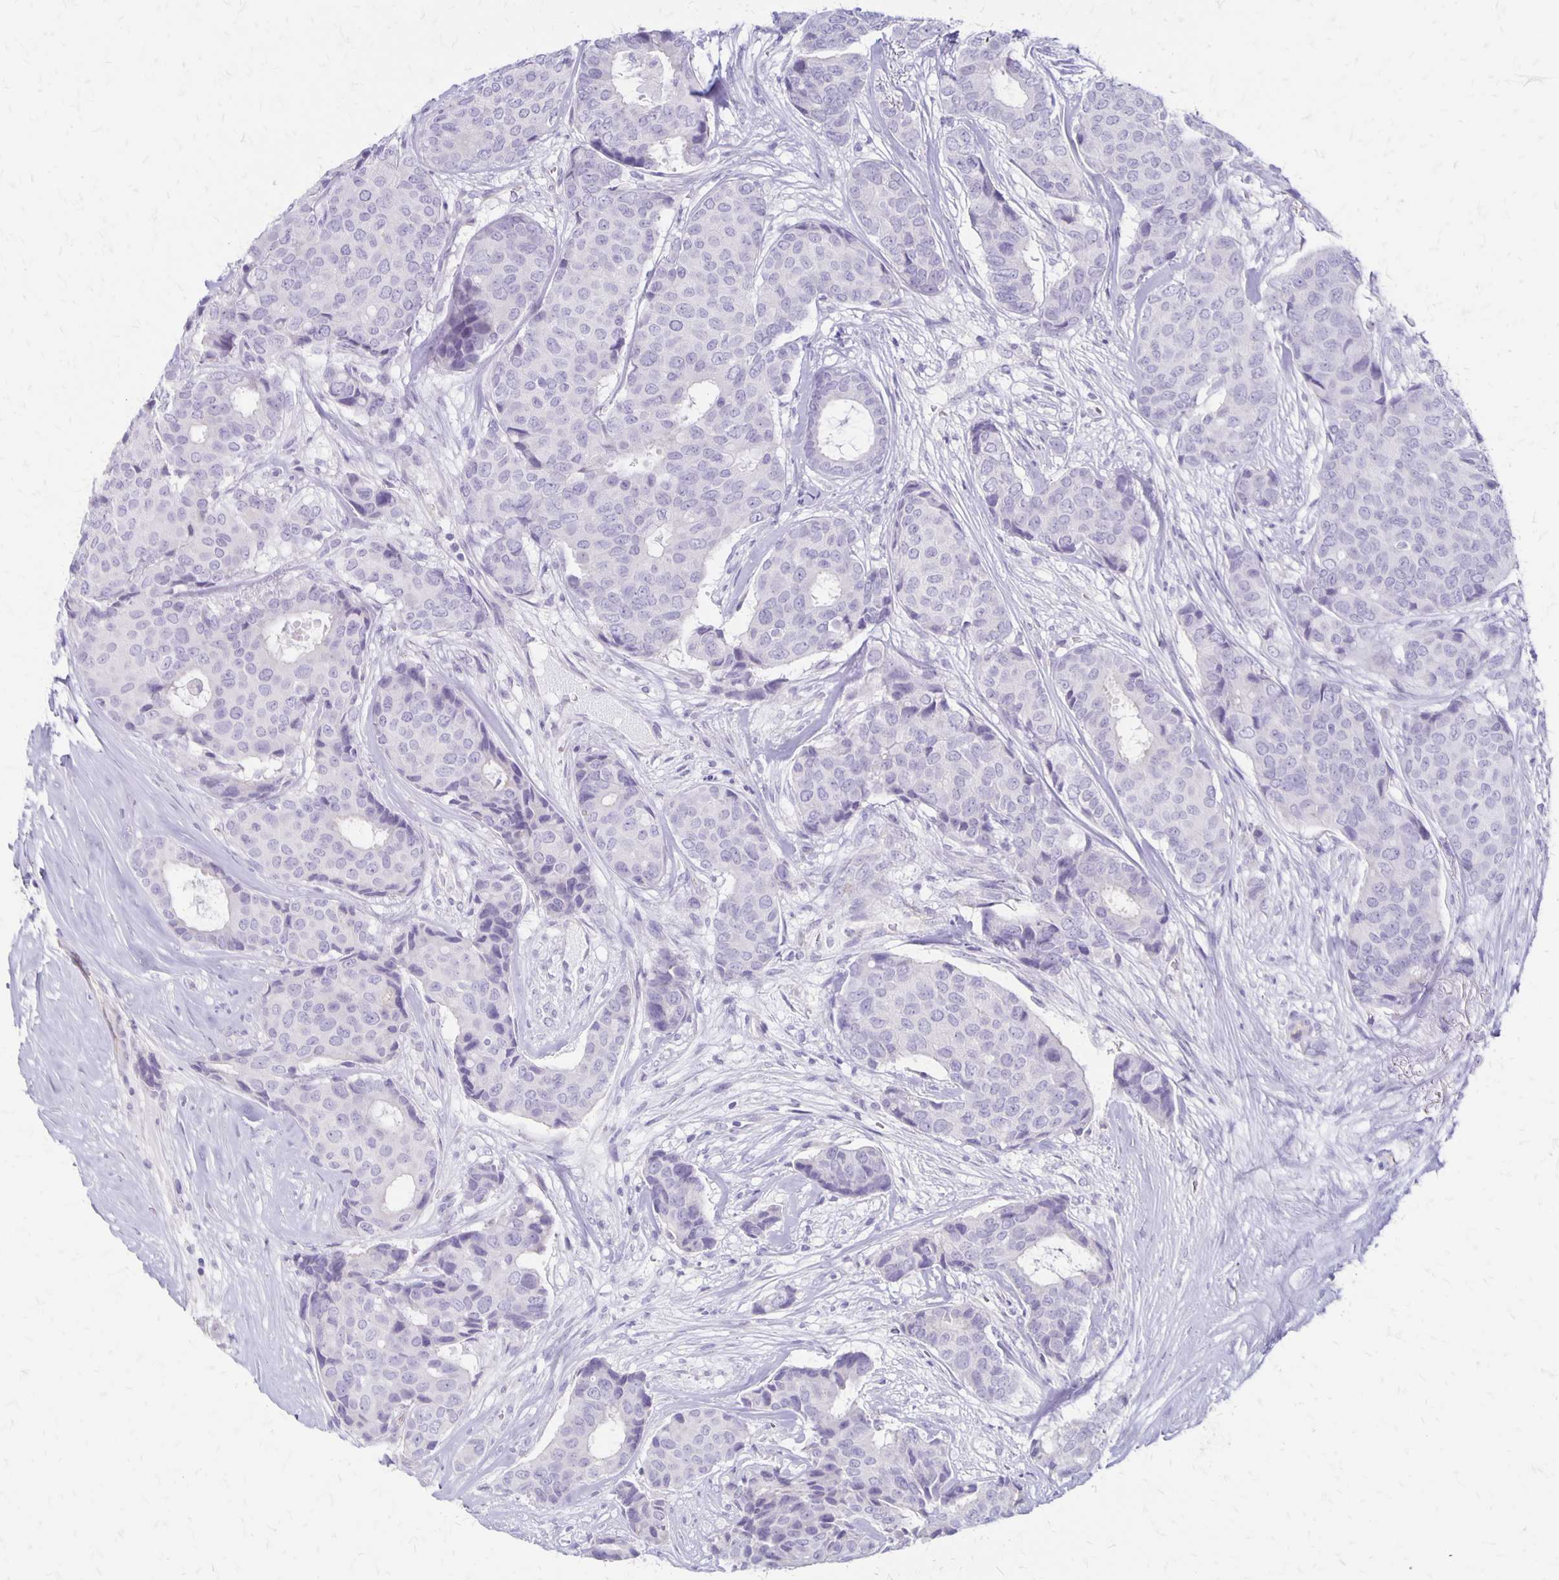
{"staining": {"intensity": "negative", "quantity": "none", "location": "none"}, "tissue": "breast cancer", "cell_type": "Tumor cells", "image_type": "cancer", "snomed": [{"axis": "morphology", "description": "Duct carcinoma"}, {"axis": "topography", "description": "Breast"}], "caption": "An immunohistochemistry (IHC) photomicrograph of breast cancer is shown. There is no staining in tumor cells of breast cancer.", "gene": "HOMER1", "patient": {"sex": "female", "age": 75}}